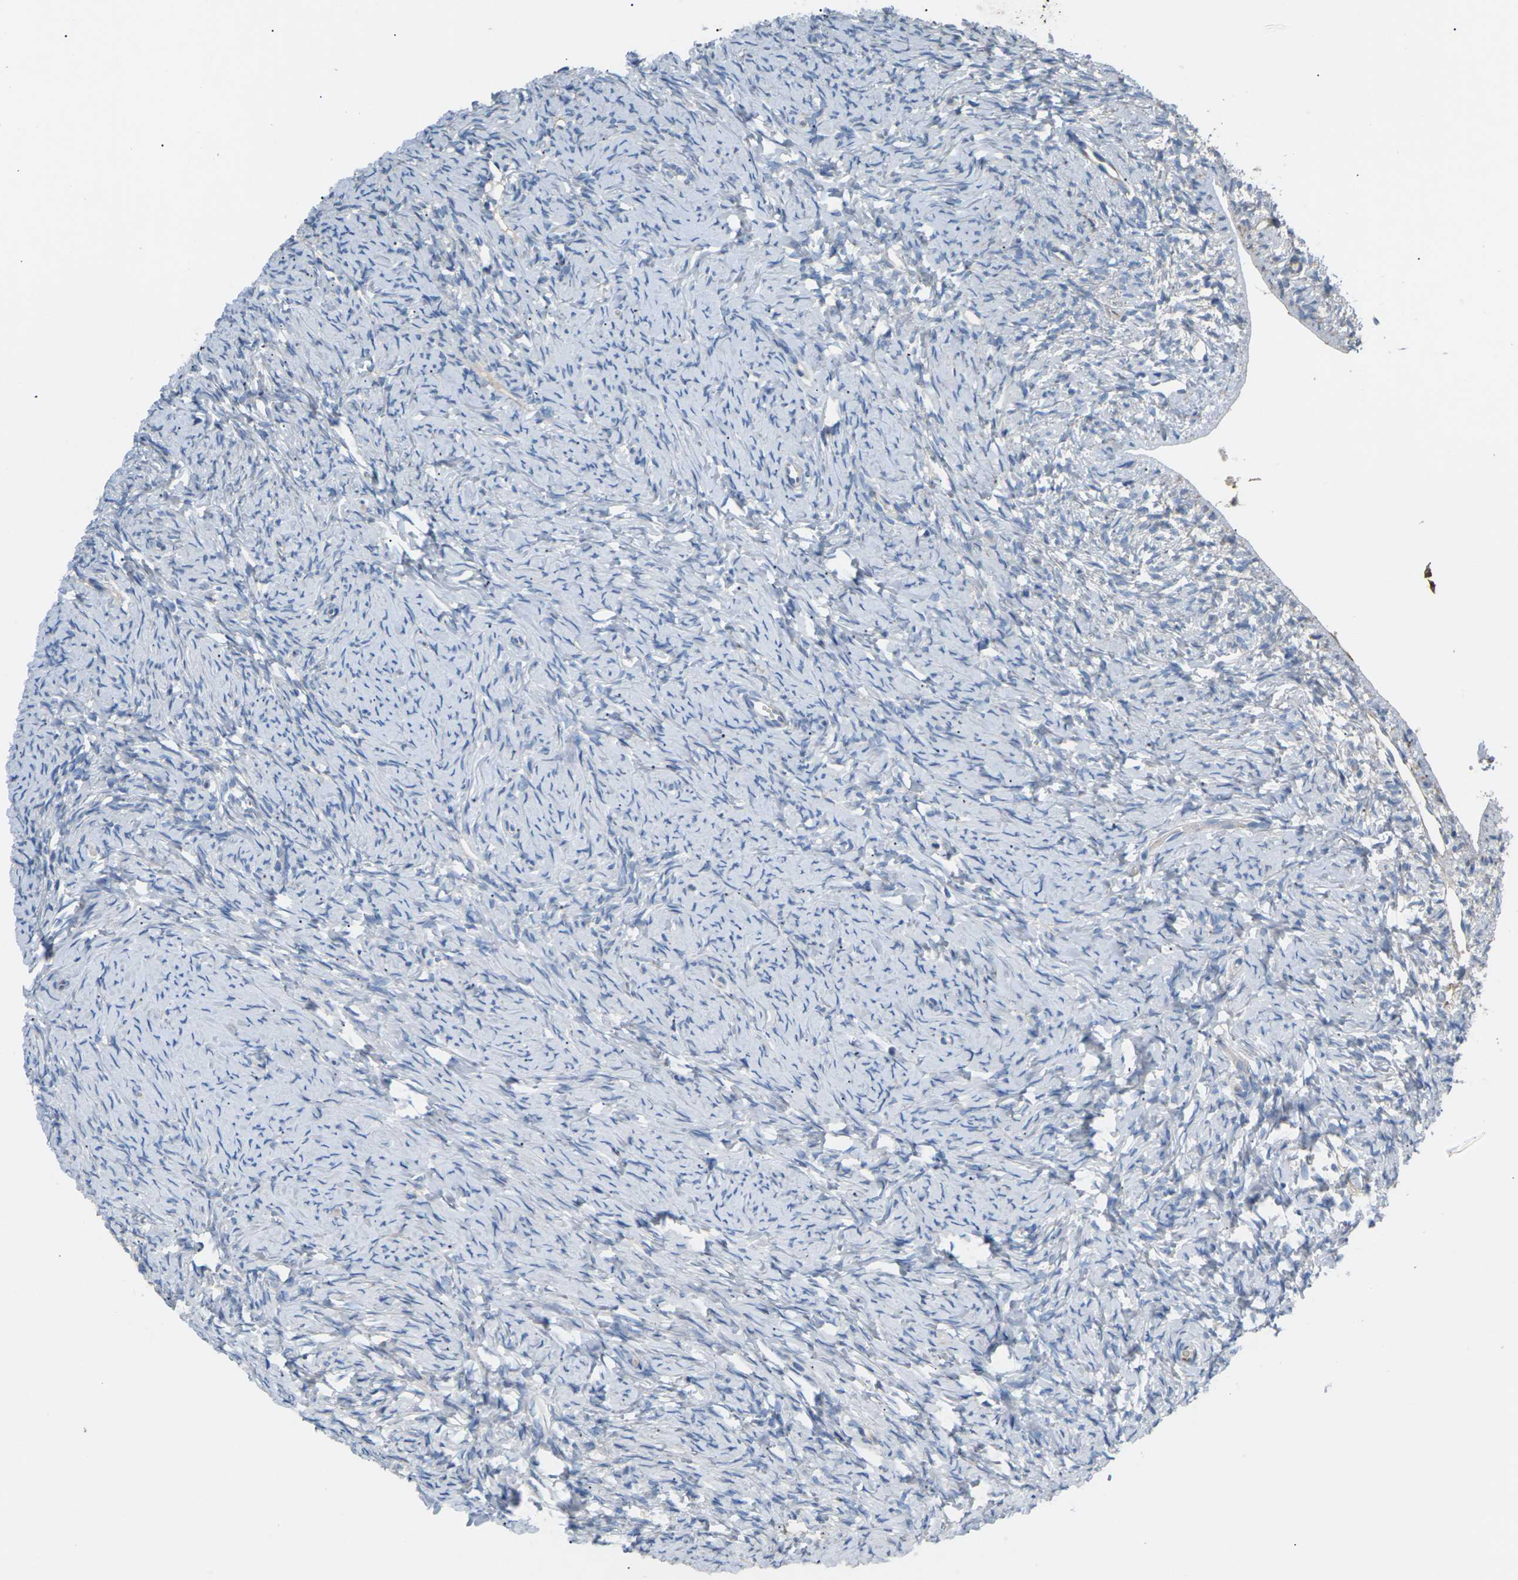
{"staining": {"intensity": "negative", "quantity": "none", "location": "none"}, "tissue": "ovary", "cell_type": "Ovarian stroma cells", "image_type": "normal", "snomed": [{"axis": "morphology", "description": "Normal tissue, NOS"}, {"axis": "topography", "description": "Ovary"}], "caption": "Normal ovary was stained to show a protein in brown. There is no significant expression in ovarian stroma cells. (DAB (3,3'-diaminobenzidine) immunohistochemistry (IHC) with hematoxylin counter stain).", "gene": "KLHDC8B", "patient": {"sex": "female", "age": 33}}